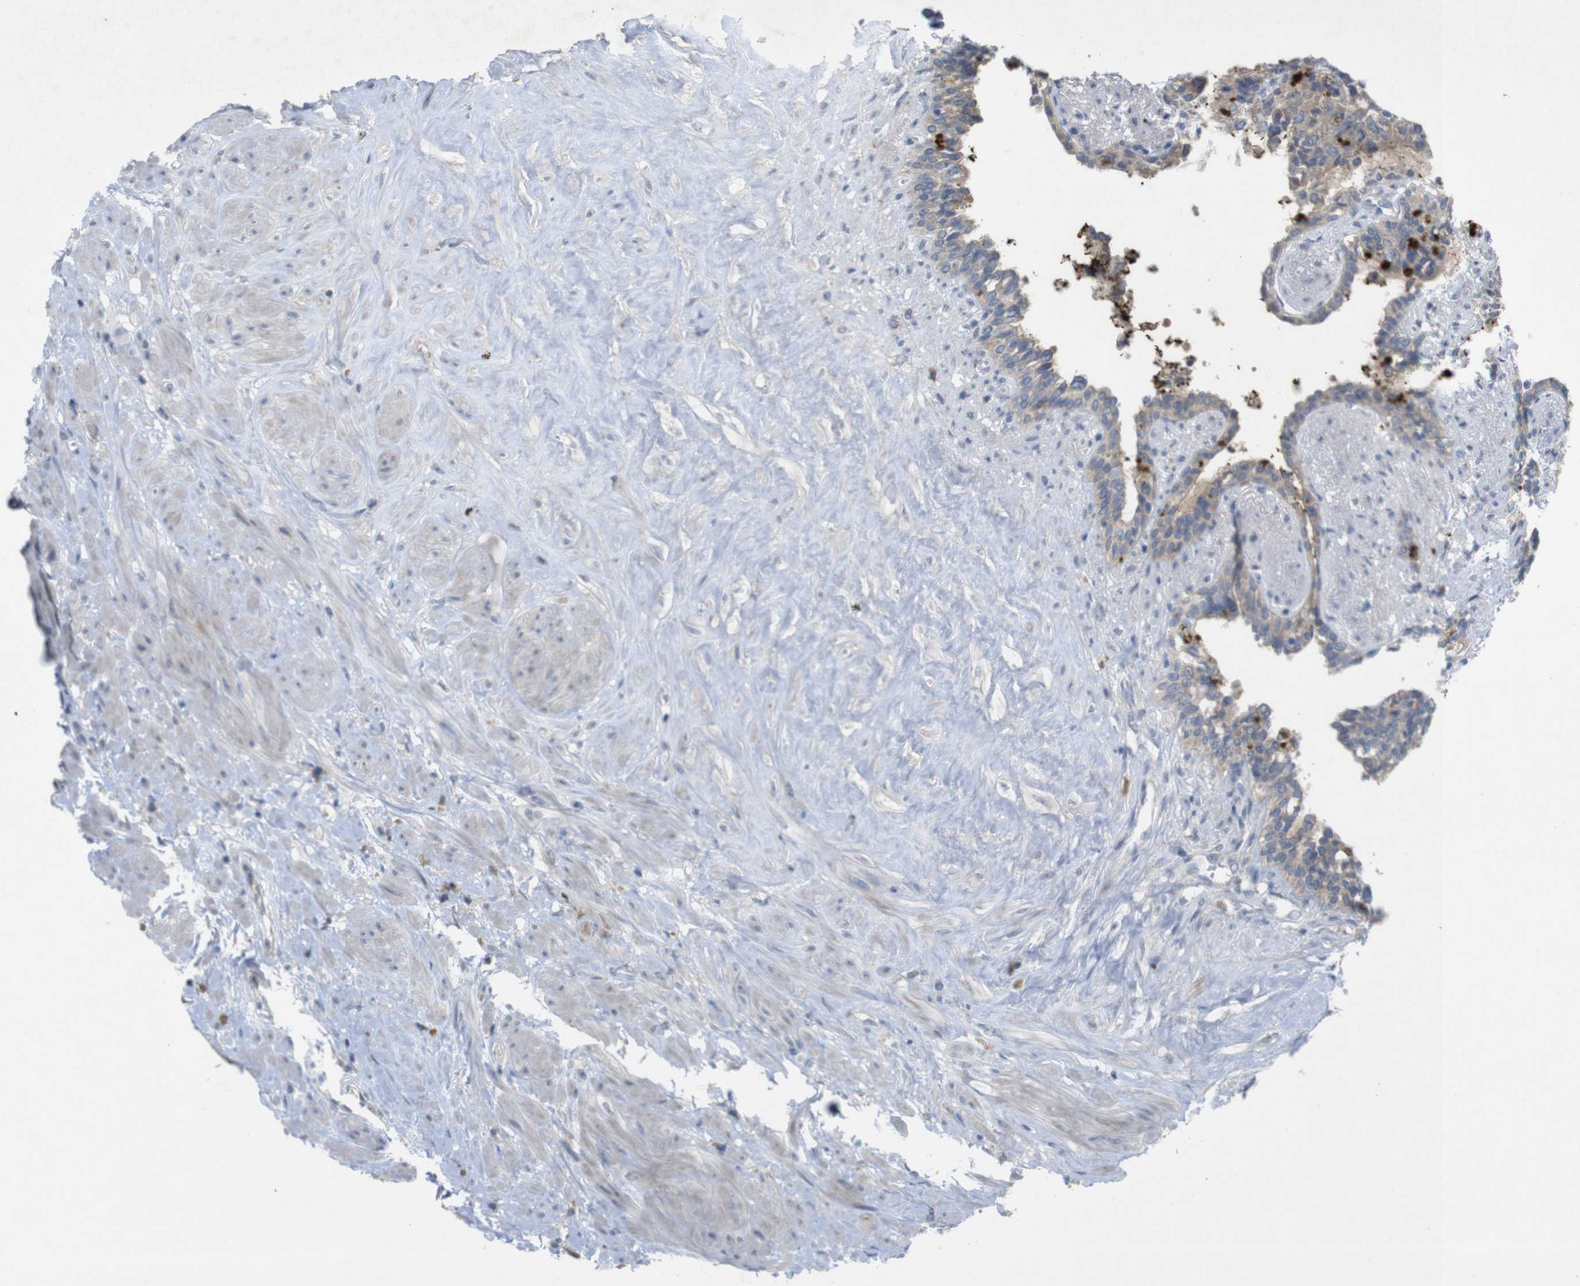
{"staining": {"intensity": "weak", "quantity": "25%-75%", "location": "cytoplasmic/membranous"}, "tissue": "seminal vesicle", "cell_type": "Glandular cells", "image_type": "normal", "snomed": [{"axis": "morphology", "description": "Normal tissue, NOS"}, {"axis": "topography", "description": "Seminal veicle"}], "caption": "A micrograph showing weak cytoplasmic/membranous expression in about 25%-75% of glandular cells in normal seminal vesicle, as visualized by brown immunohistochemical staining.", "gene": "BCAR3", "patient": {"sex": "male", "age": 63}}